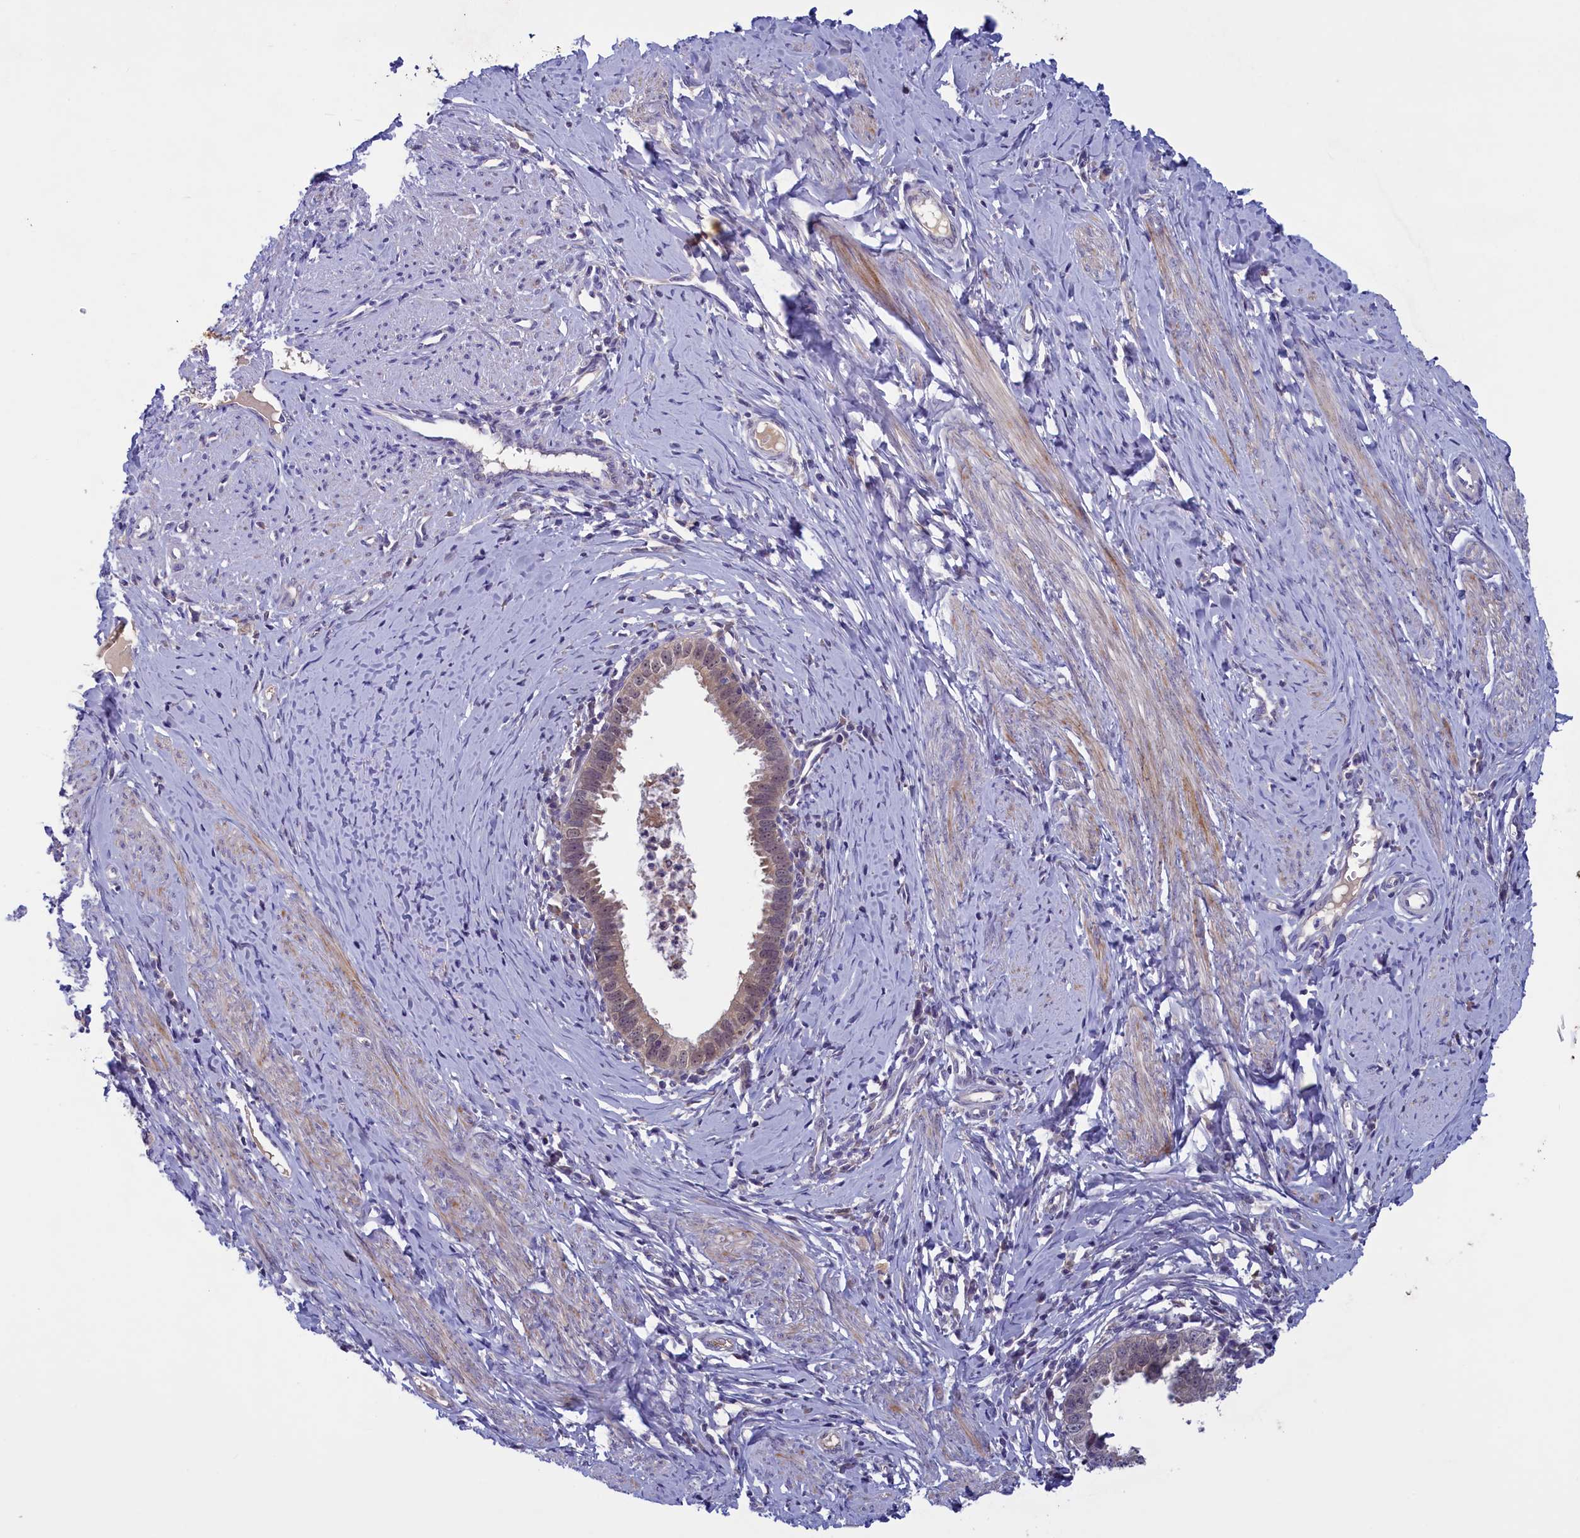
{"staining": {"intensity": "weak", "quantity": "25%-75%", "location": "cytoplasmic/membranous"}, "tissue": "cervical cancer", "cell_type": "Tumor cells", "image_type": "cancer", "snomed": [{"axis": "morphology", "description": "Adenocarcinoma, NOS"}, {"axis": "topography", "description": "Cervix"}], "caption": "Immunohistochemical staining of cervical cancer shows low levels of weak cytoplasmic/membranous protein staining in about 25%-75% of tumor cells.", "gene": "NUBP1", "patient": {"sex": "female", "age": 36}}